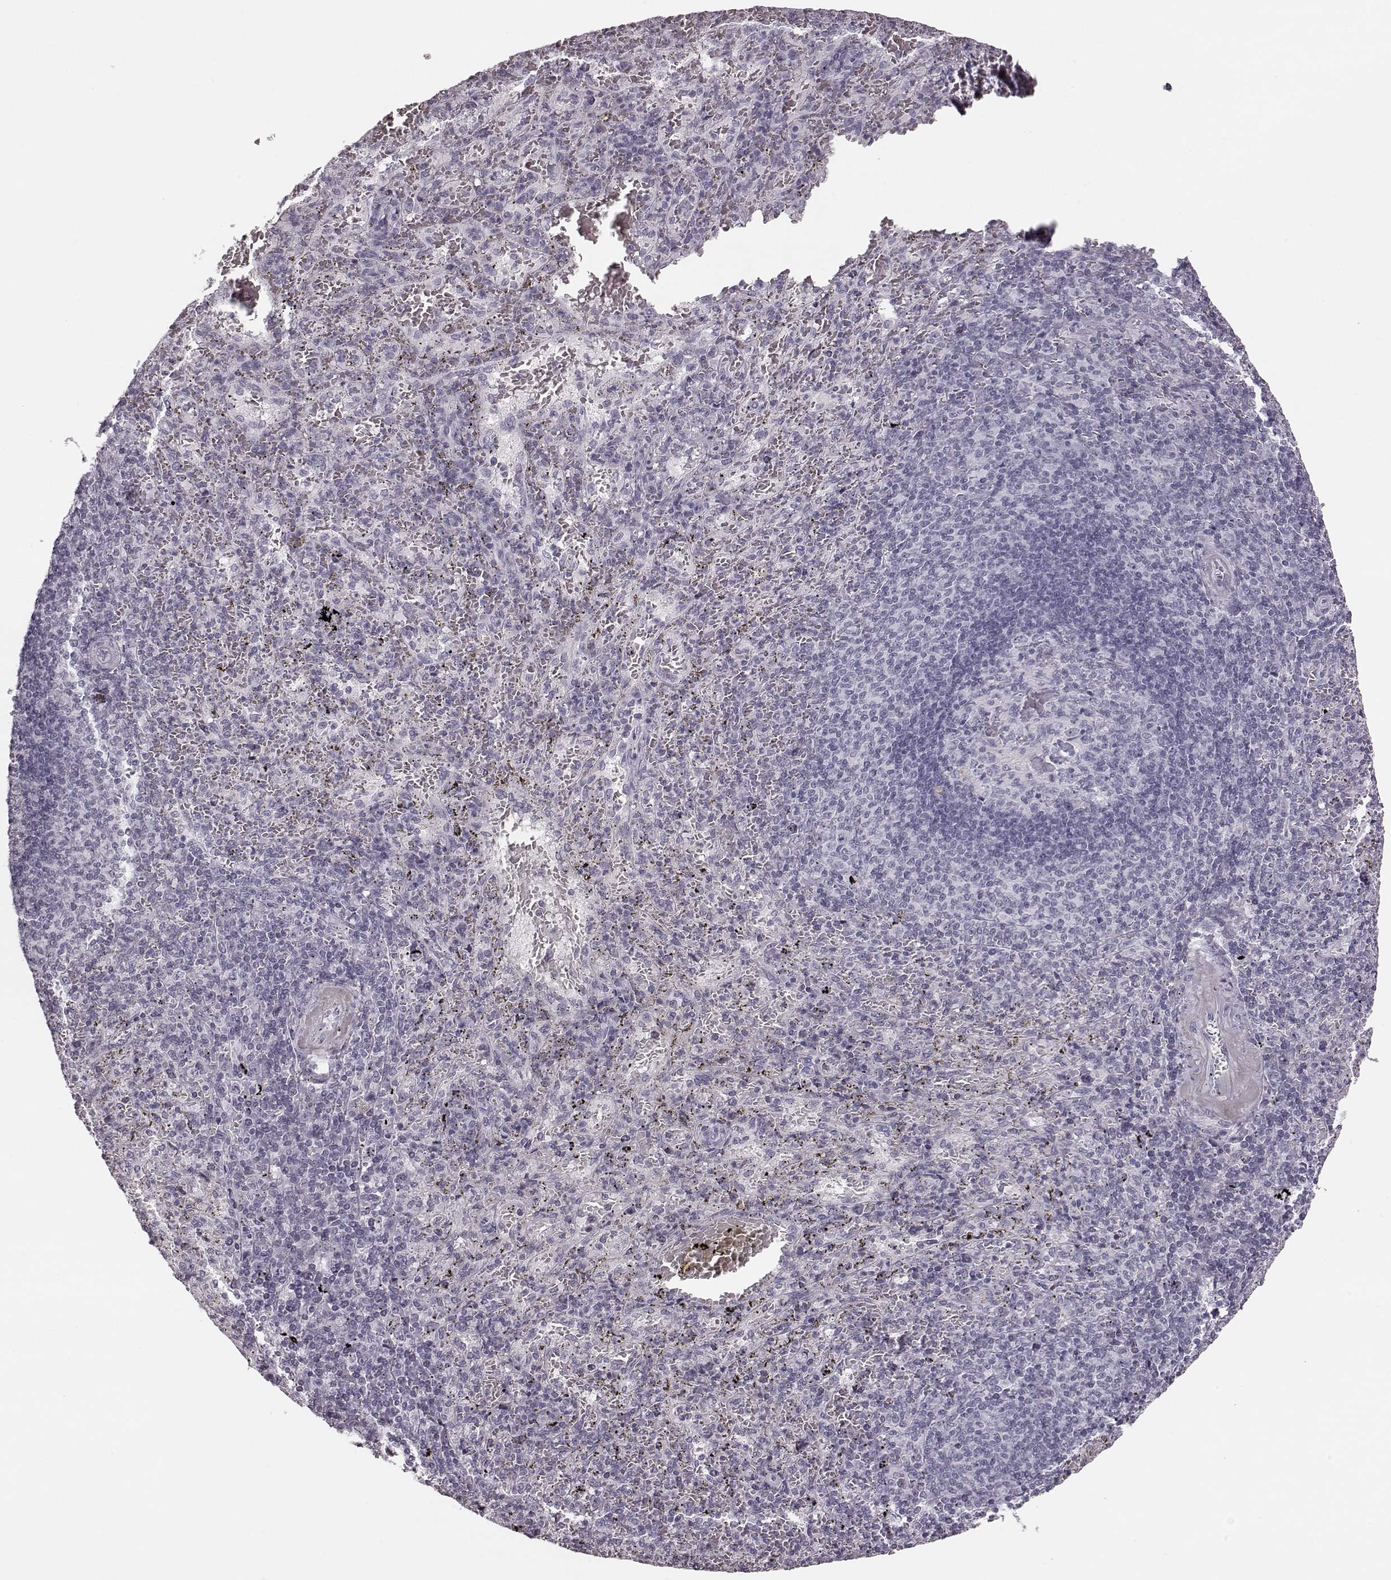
{"staining": {"intensity": "negative", "quantity": "none", "location": "none"}, "tissue": "spleen", "cell_type": "Cells in red pulp", "image_type": "normal", "snomed": [{"axis": "morphology", "description": "Normal tissue, NOS"}, {"axis": "topography", "description": "Spleen"}], "caption": "This is an immunohistochemistry micrograph of normal spleen. There is no expression in cells in red pulp.", "gene": "ZNF433", "patient": {"sex": "male", "age": 57}}